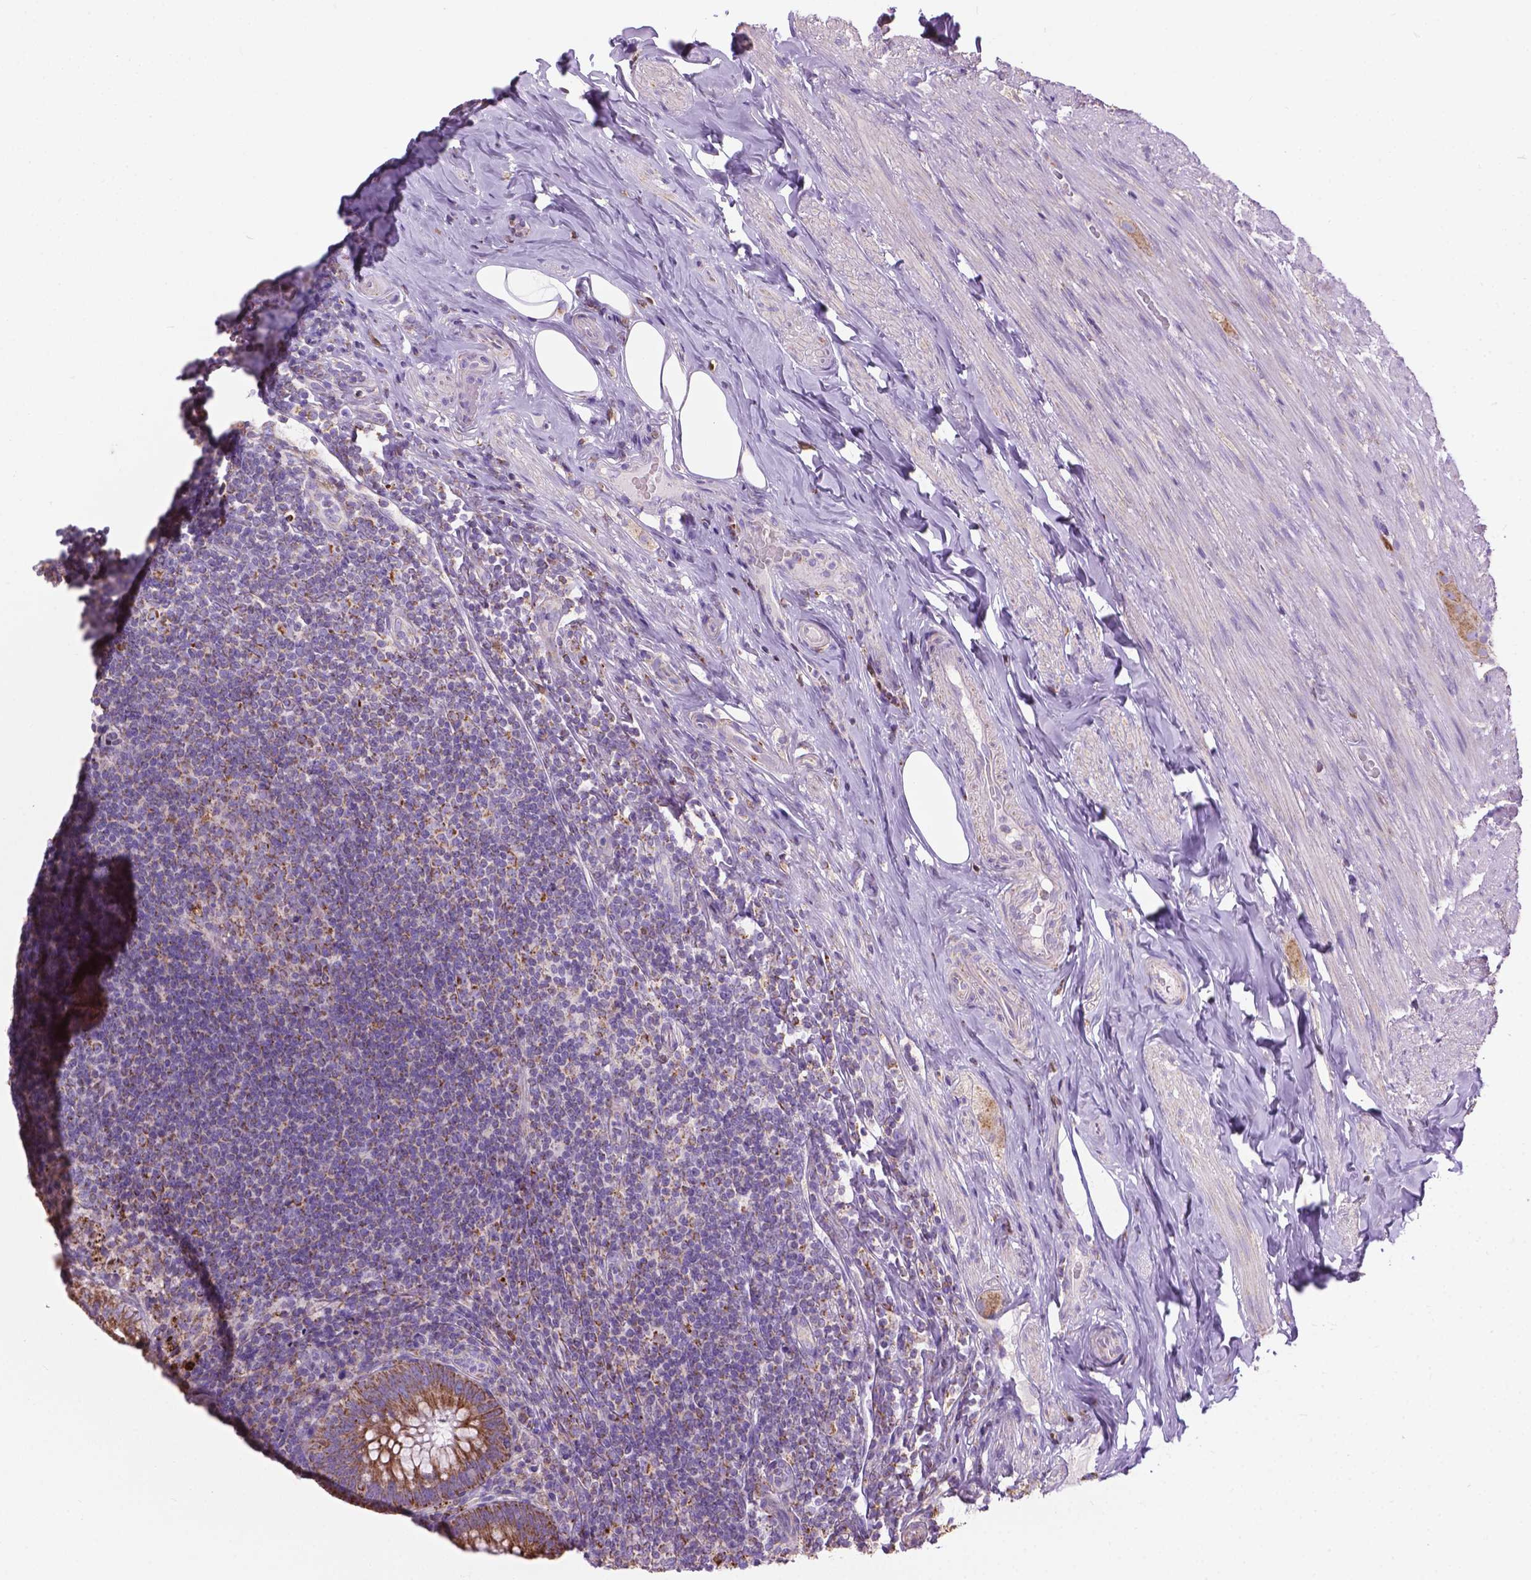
{"staining": {"intensity": "moderate", "quantity": ">75%", "location": "cytoplasmic/membranous"}, "tissue": "appendix", "cell_type": "Glandular cells", "image_type": "normal", "snomed": [{"axis": "morphology", "description": "Normal tissue, NOS"}, {"axis": "topography", "description": "Appendix"}], "caption": "DAB (3,3'-diaminobenzidine) immunohistochemical staining of benign appendix shows moderate cytoplasmic/membranous protein positivity in approximately >75% of glandular cells.", "gene": "VDAC1", "patient": {"sex": "male", "age": 47}}